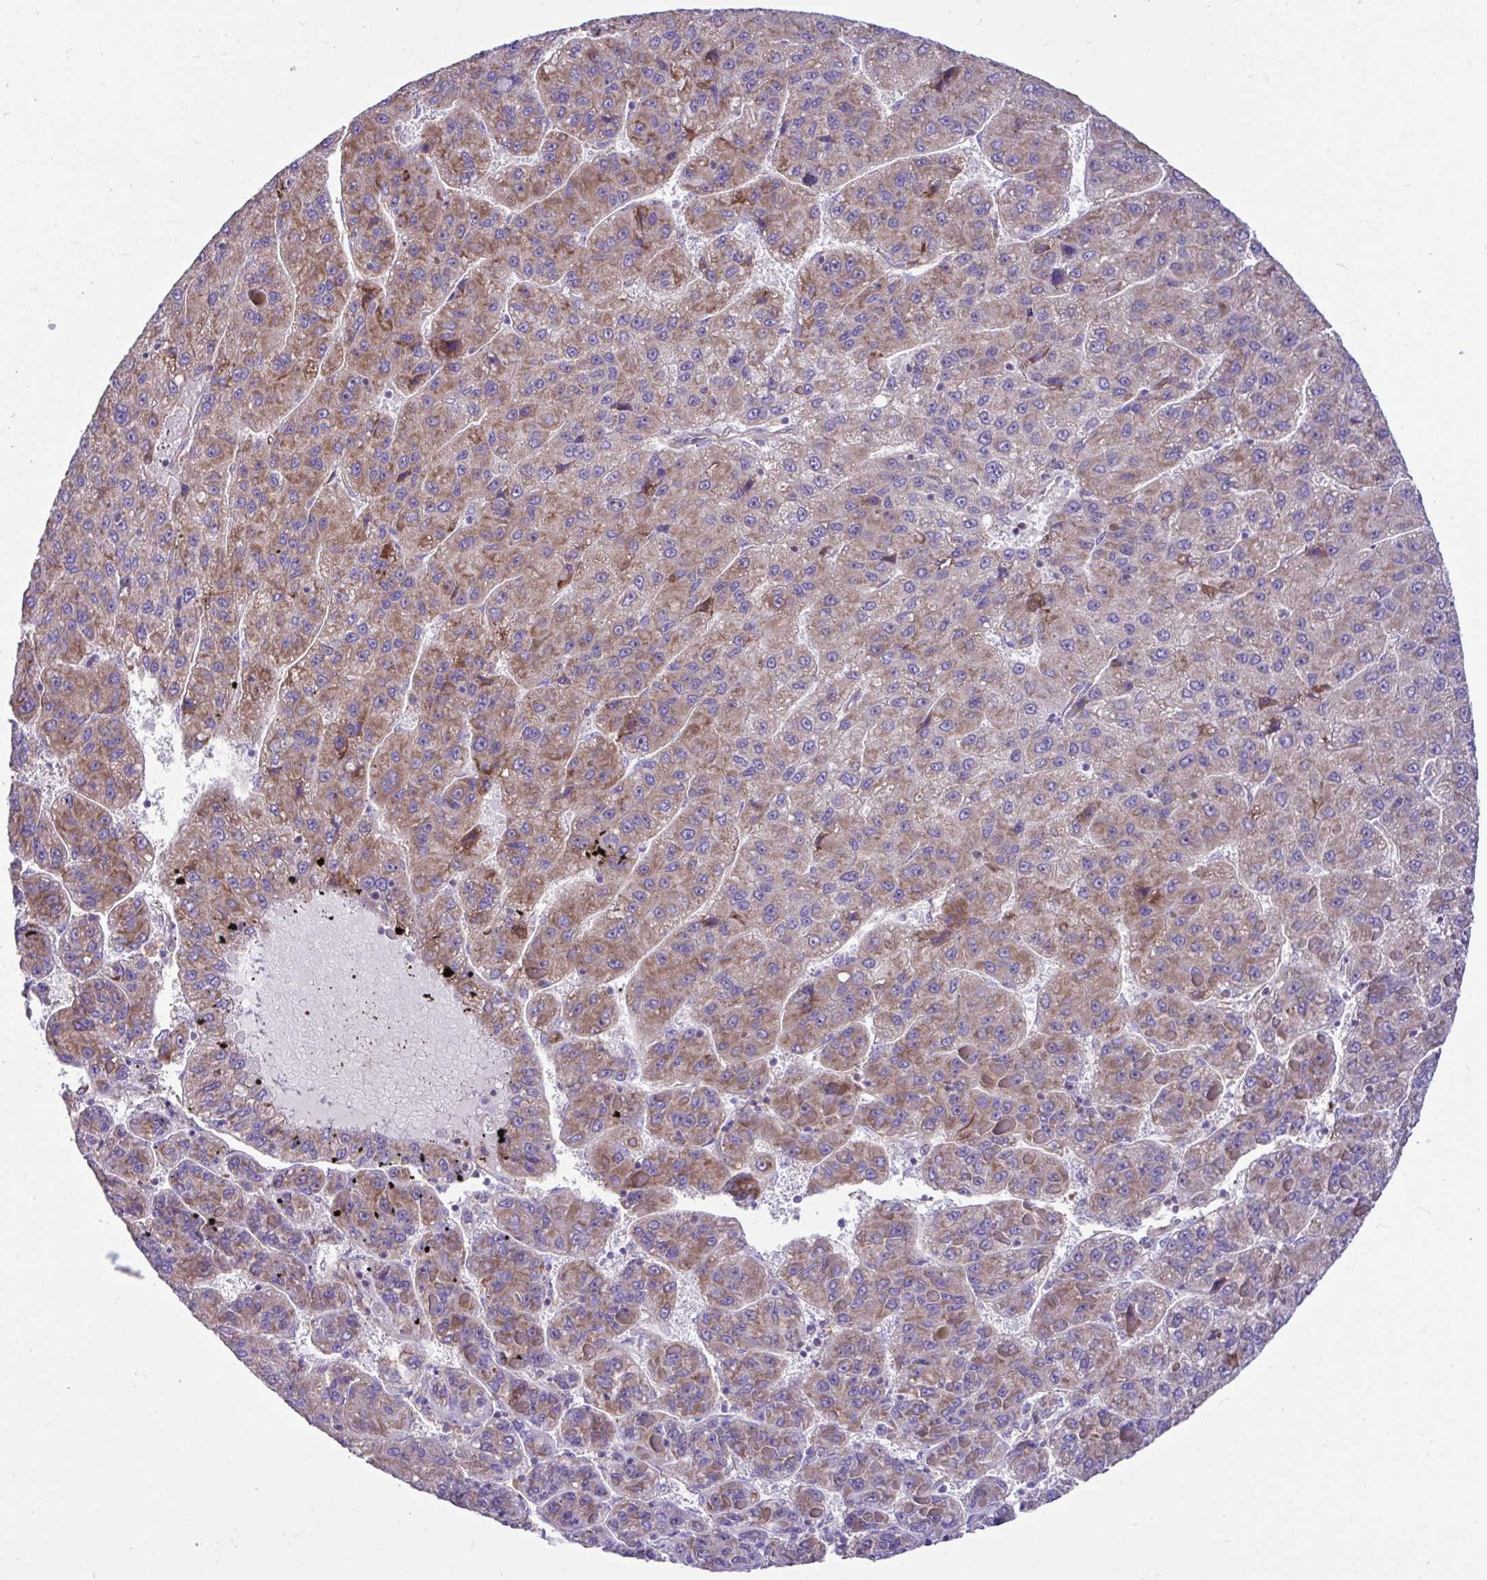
{"staining": {"intensity": "moderate", "quantity": ">75%", "location": "cytoplasmic/membranous"}, "tissue": "liver cancer", "cell_type": "Tumor cells", "image_type": "cancer", "snomed": [{"axis": "morphology", "description": "Carcinoma, Hepatocellular, NOS"}, {"axis": "topography", "description": "Liver"}], "caption": "Immunohistochemical staining of liver hepatocellular carcinoma shows medium levels of moderate cytoplasmic/membranous protein positivity in about >75% of tumor cells.", "gene": "RPL7", "patient": {"sex": "female", "age": 82}}